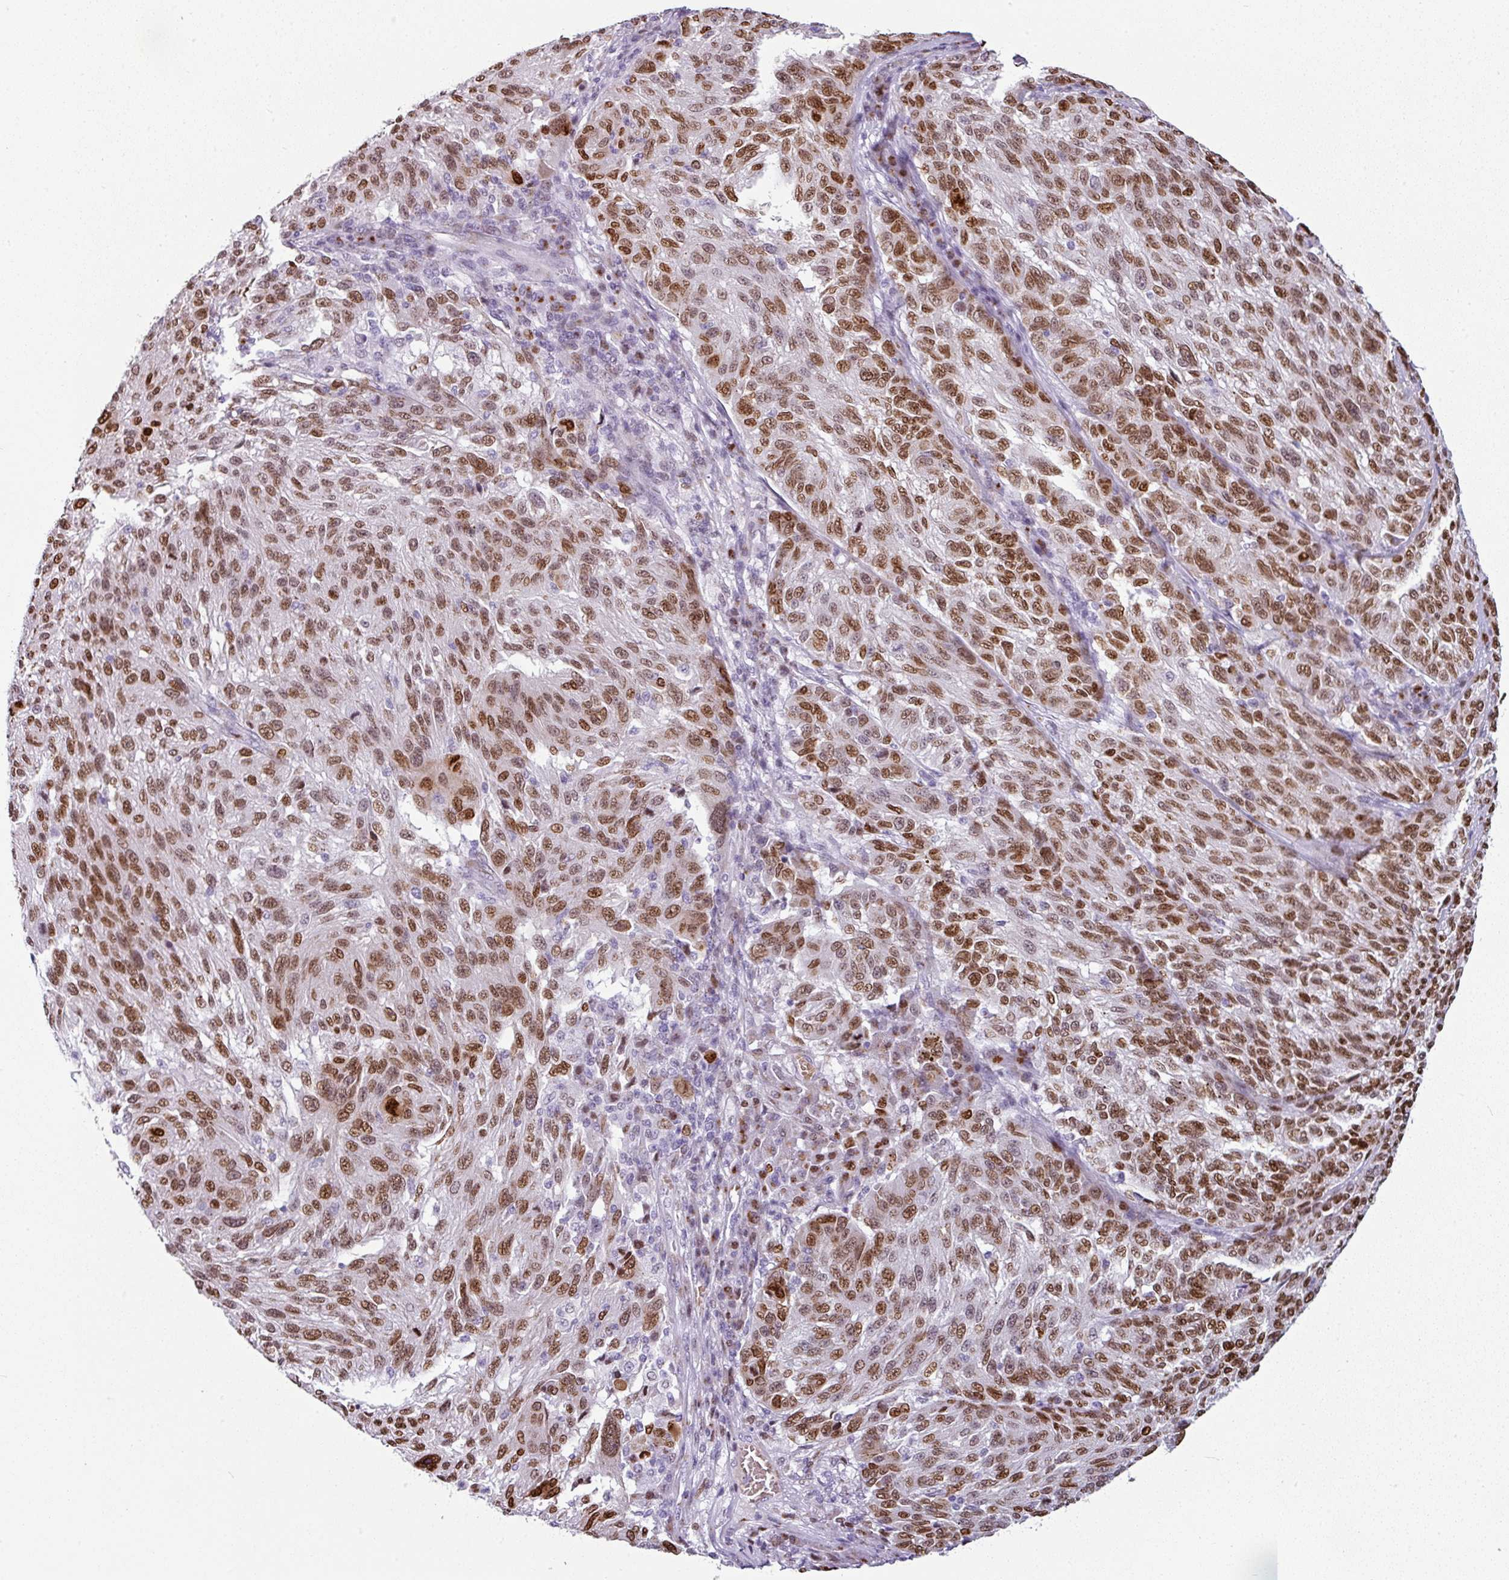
{"staining": {"intensity": "strong", "quantity": ">75%", "location": "nuclear"}, "tissue": "melanoma", "cell_type": "Tumor cells", "image_type": "cancer", "snomed": [{"axis": "morphology", "description": "Malignant melanoma, NOS"}, {"axis": "topography", "description": "Skin"}], "caption": "An IHC micrograph of neoplastic tissue is shown. Protein staining in brown labels strong nuclear positivity in malignant melanoma within tumor cells. Using DAB (3,3'-diaminobenzidine) (brown) and hematoxylin (blue) stains, captured at high magnification using brightfield microscopy.", "gene": "SYT8", "patient": {"sex": "male", "age": 53}}